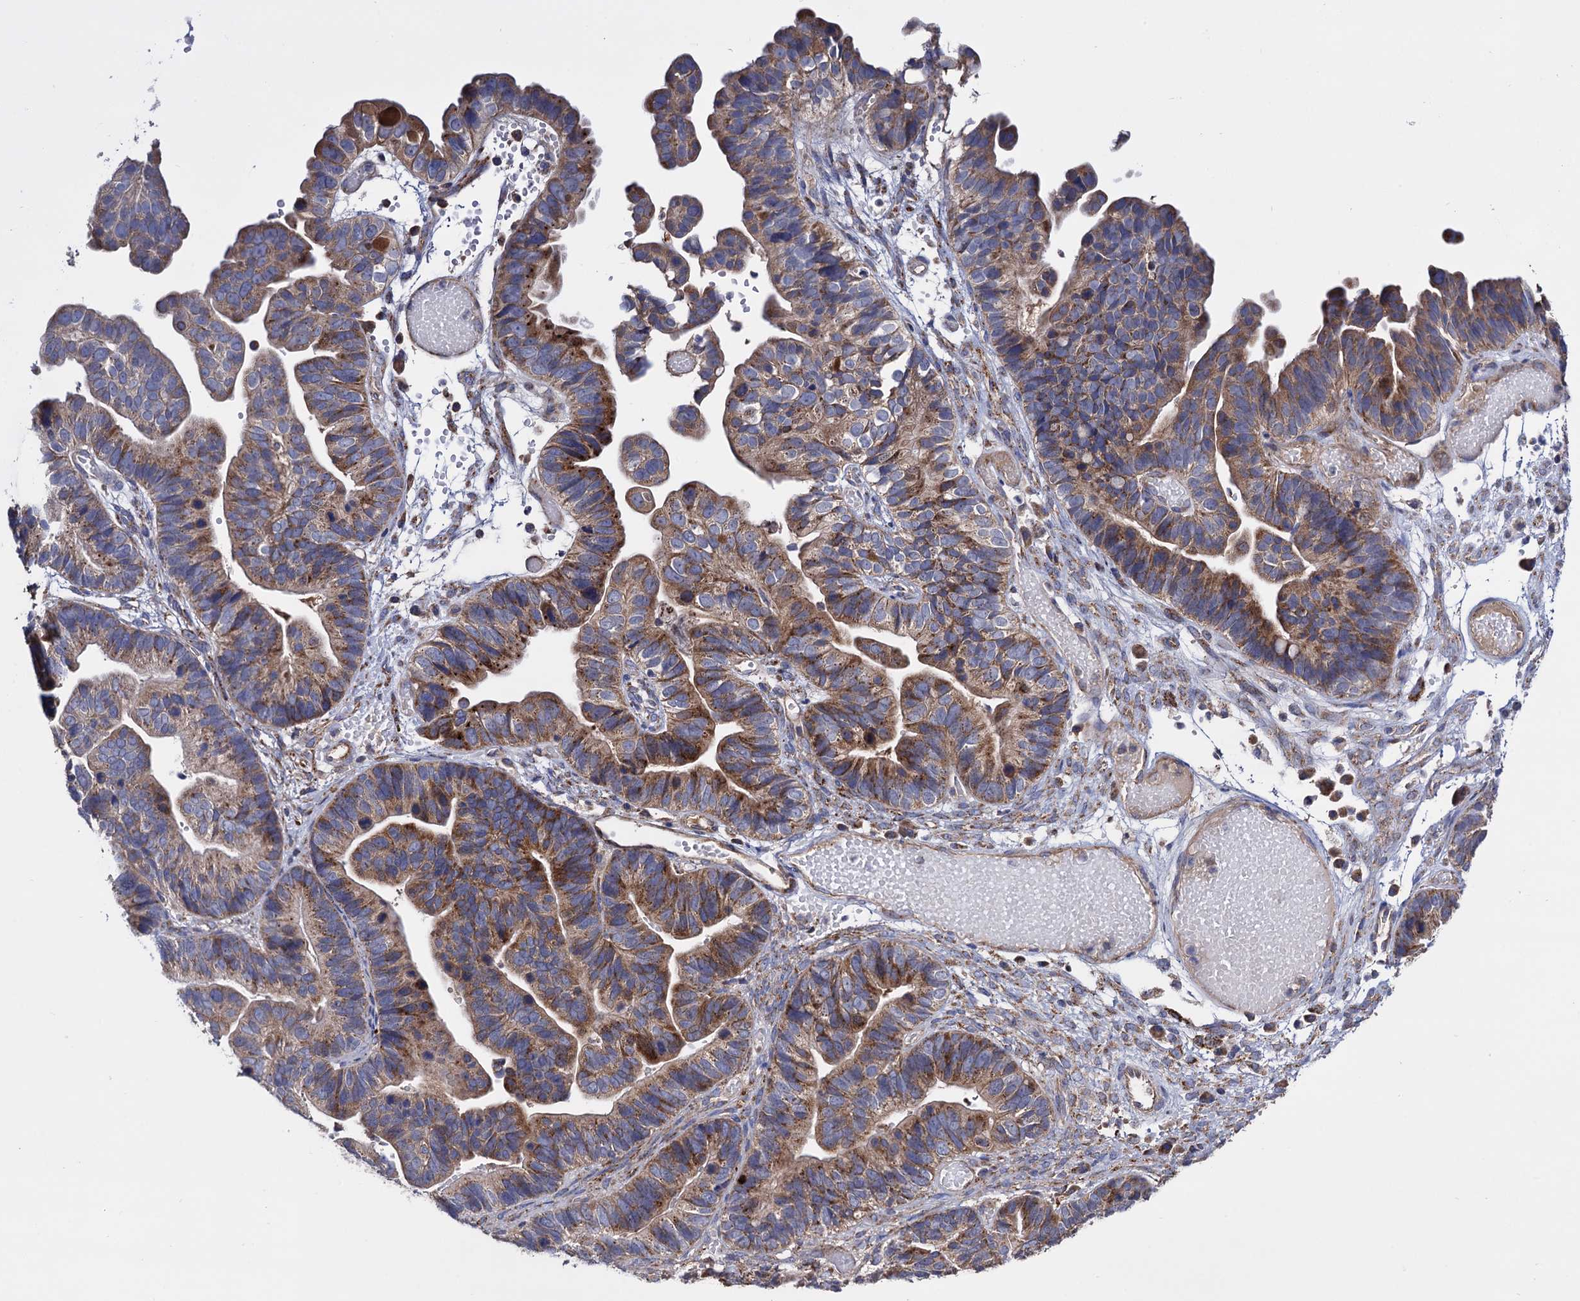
{"staining": {"intensity": "moderate", "quantity": ">75%", "location": "cytoplasmic/membranous"}, "tissue": "ovarian cancer", "cell_type": "Tumor cells", "image_type": "cancer", "snomed": [{"axis": "morphology", "description": "Cystadenocarcinoma, serous, NOS"}, {"axis": "topography", "description": "Ovary"}], "caption": "Protein staining demonstrates moderate cytoplasmic/membranous staining in approximately >75% of tumor cells in ovarian cancer.", "gene": "IQCH", "patient": {"sex": "female", "age": 56}}